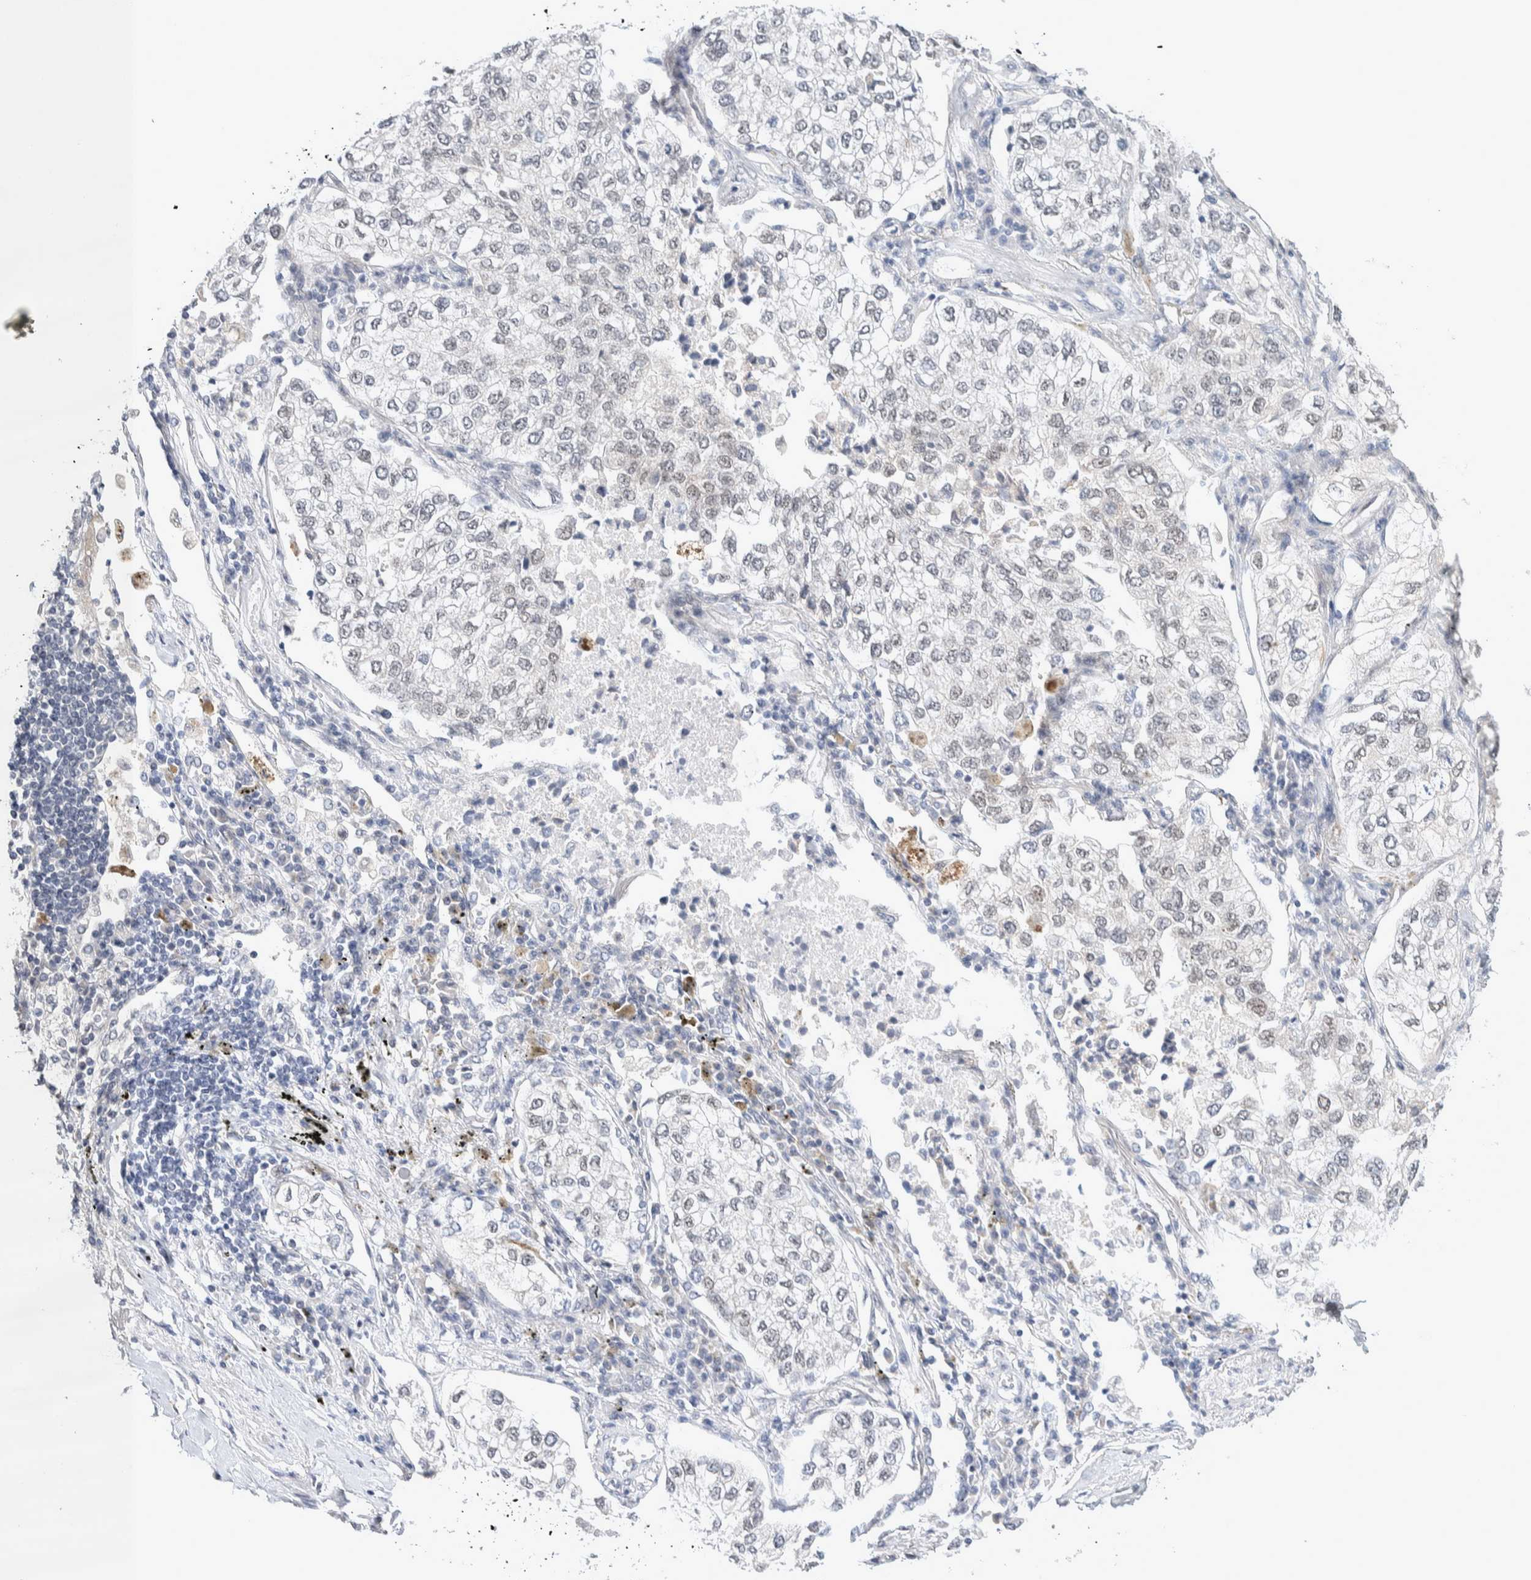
{"staining": {"intensity": "negative", "quantity": "none", "location": "none"}, "tissue": "lung cancer", "cell_type": "Tumor cells", "image_type": "cancer", "snomed": [{"axis": "morphology", "description": "Adenocarcinoma, NOS"}, {"axis": "topography", "description": "Lung"}], "caption": "High power microscopy image of an IHC histopathology image of adenocarcinoma (lung), revealing no significant expression in tumor cells.", "gene": "CRAT", "patient": {"sex": "male", "age": 63}}